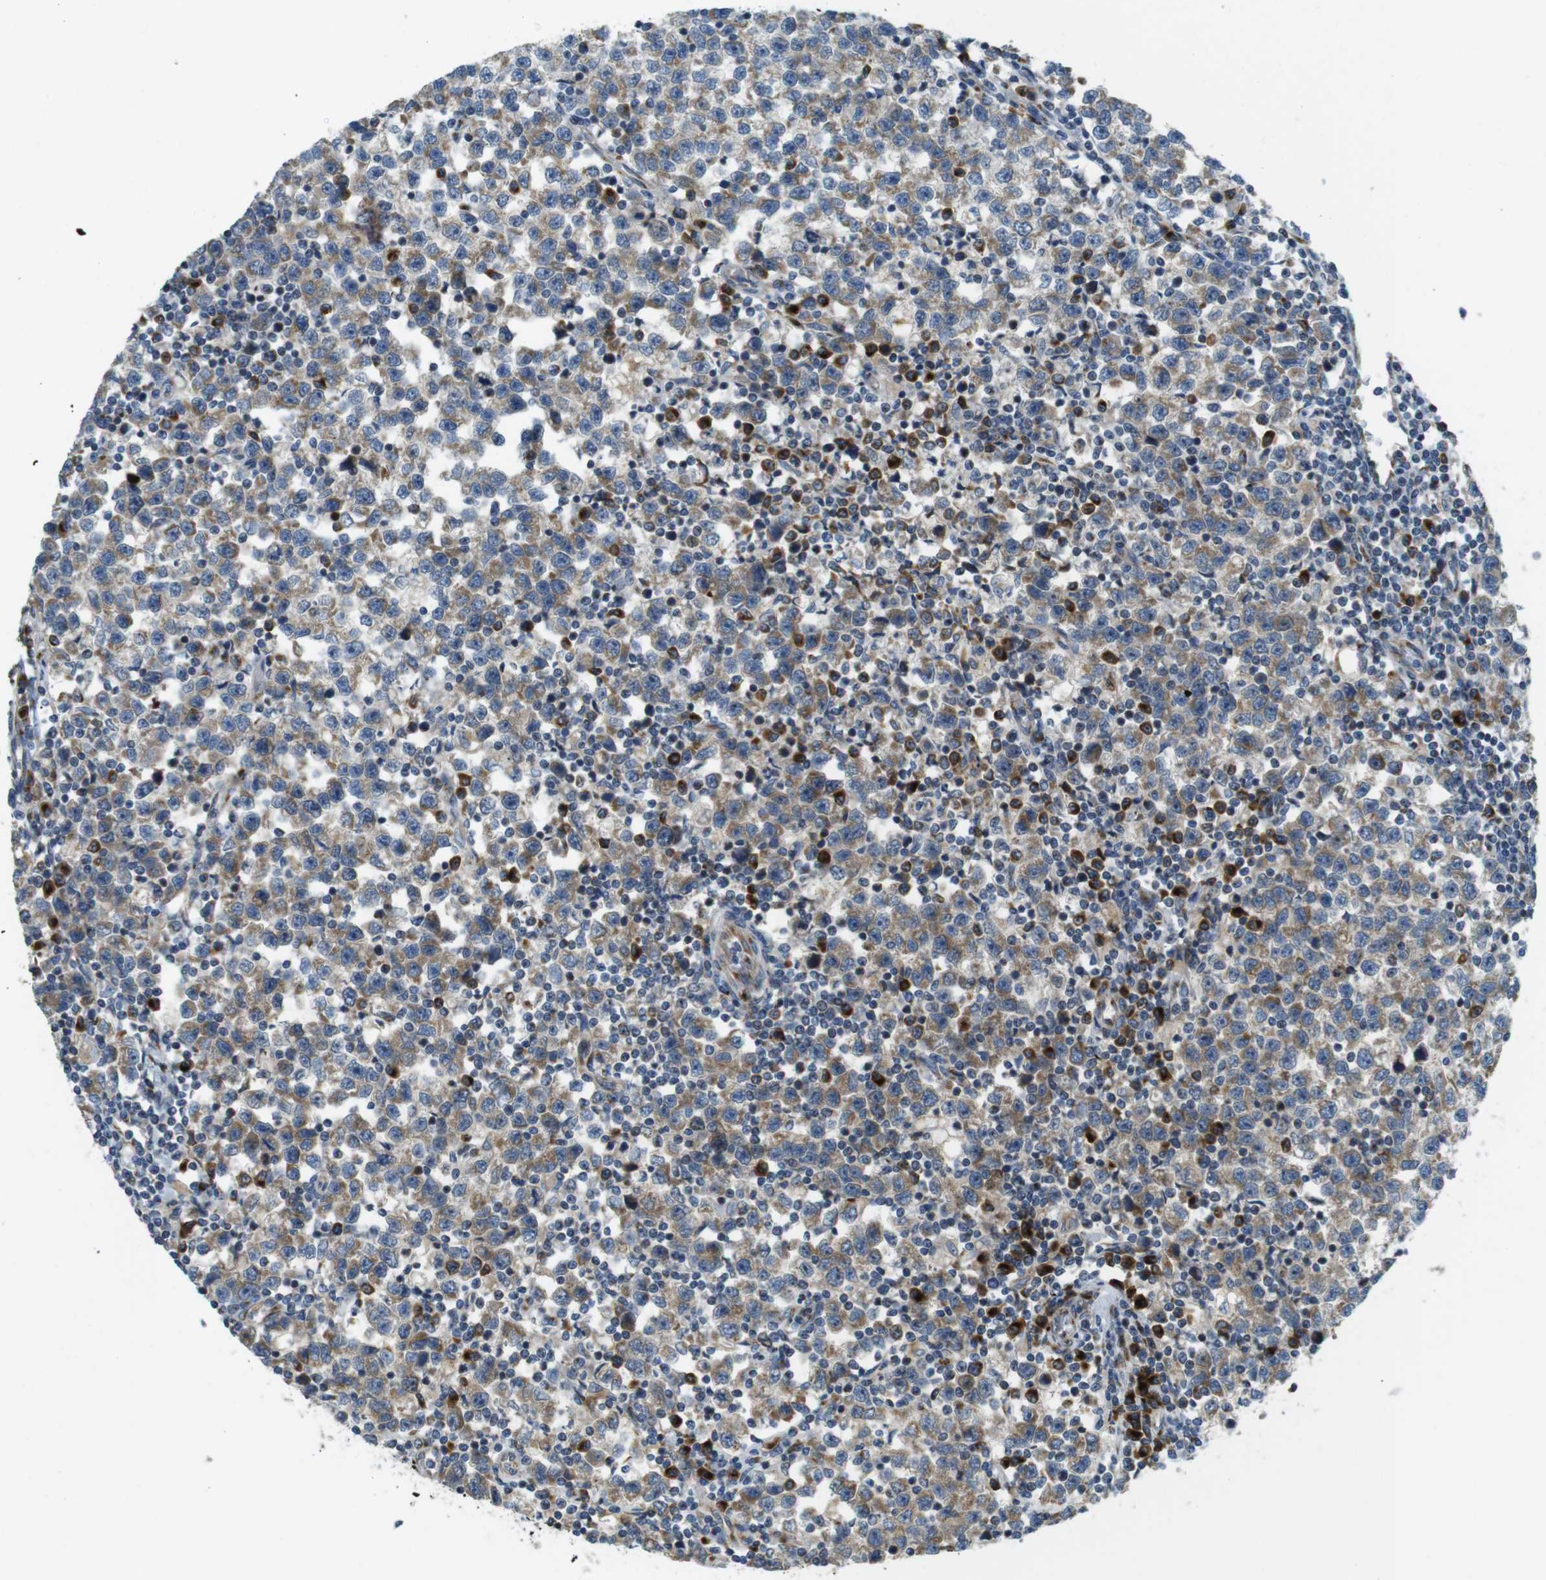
{"staining": {"intensity": "moderate", "quantity": ">75%", "location": "cytoplasmic/membranous"}, "tissue": "testis cancer", "cell_type": "Tumor cells", "image_type": "cancer", "snomed": [{"axis": "morphology", "description": "Seminoma, NOS"}, {"axis": "topography", "description": "Testis"}], "caption": "This is an image of immunohistochemistry staining of seminoma (testis), which shows moderate expression in the cytoplasmic/membranous of tumor cells.", "gene": "TMEM143", "patient": {"sex": "male", "age": 43}}